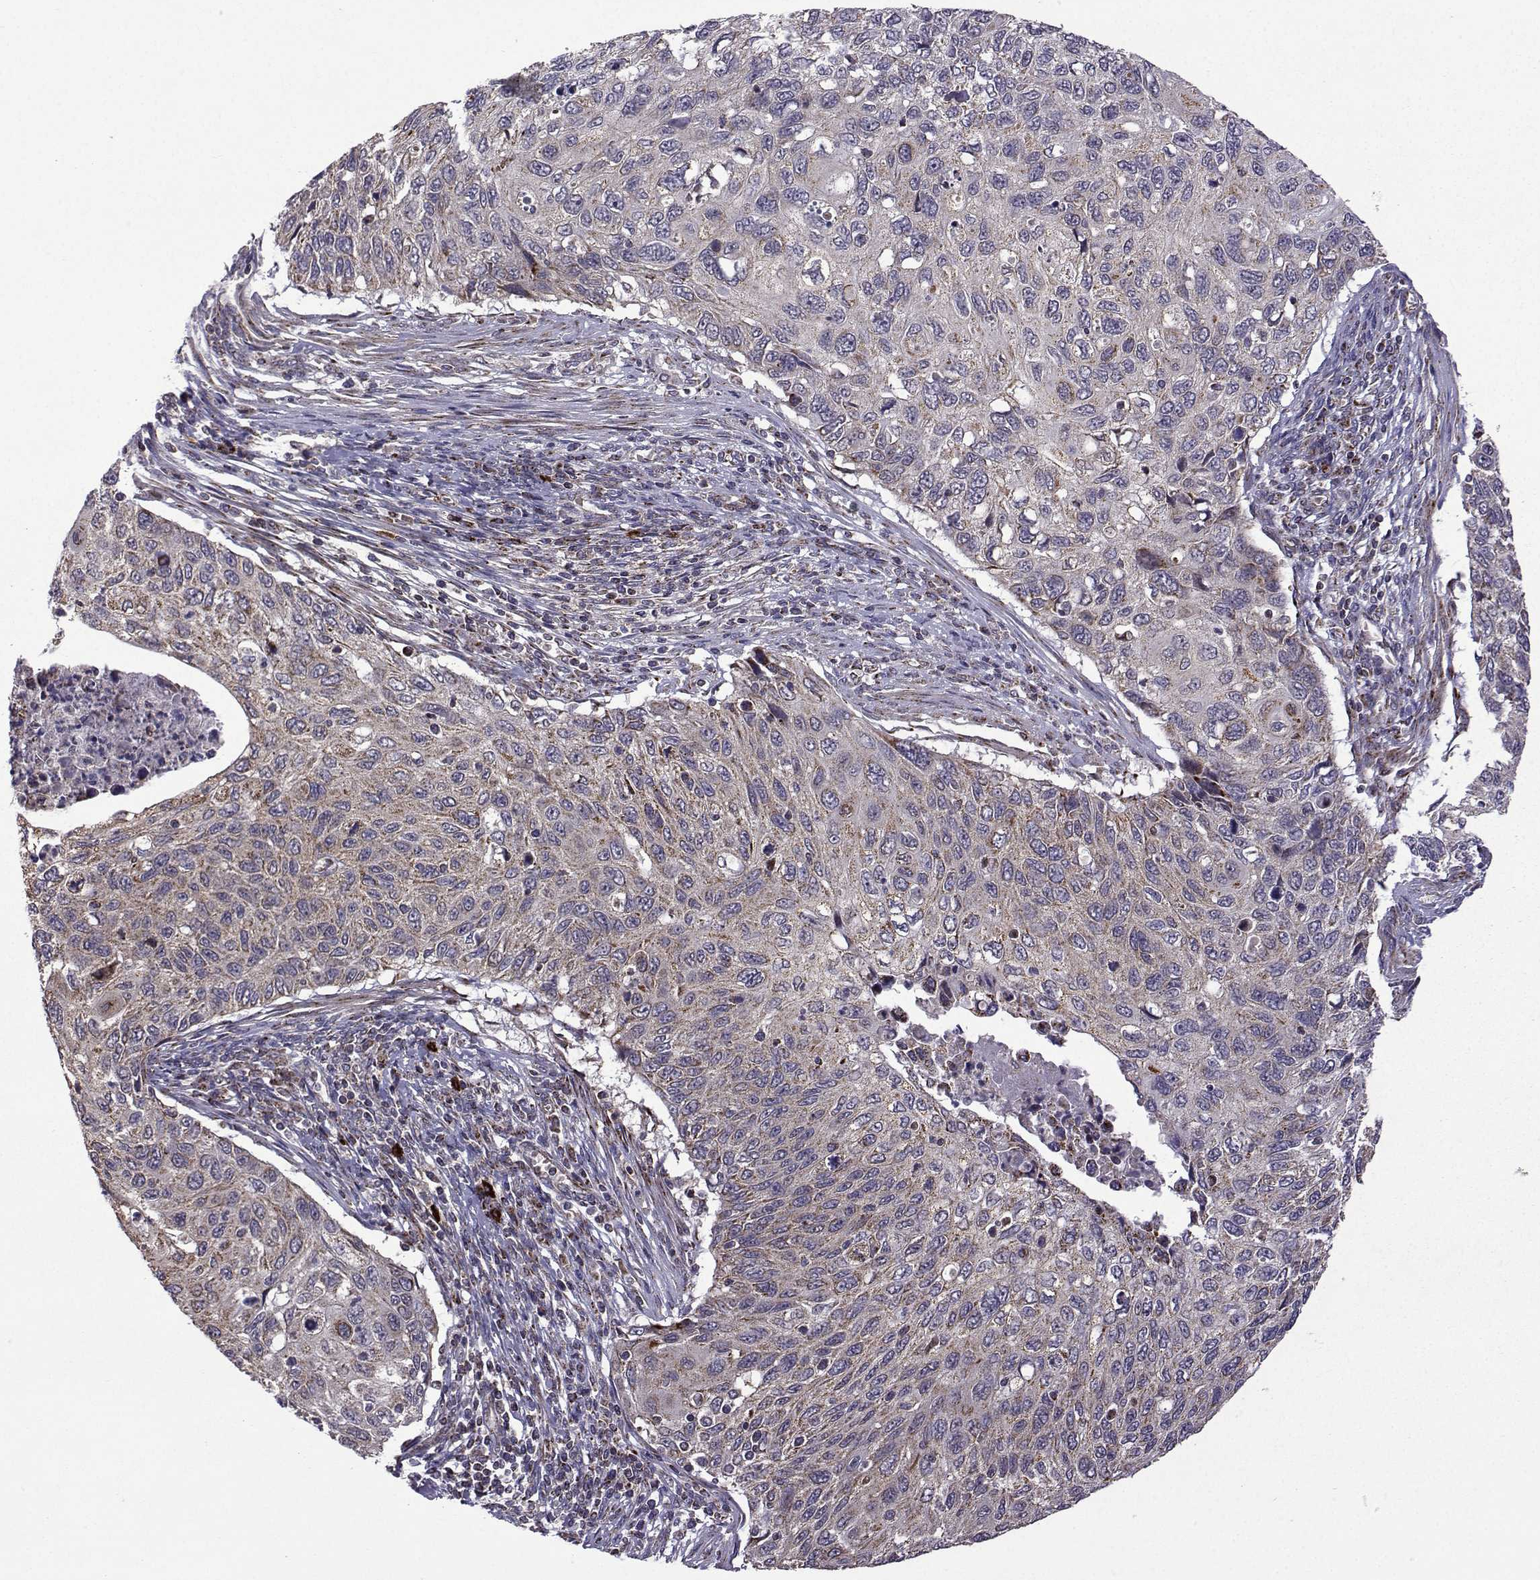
{"staining": {"intensity": "weak", "quantity": "<25%", "location": "cytoplasmic/membranous"}, "tissue": "cervical cancer", "cell_type": "Tumor cells", "image_type": "cancer", "snomed": [{"axis": "morphology", "description": "Squamous cell carcinoma, NOS"}, {"axis": "topography", "description": "Cervix"}], "caption": "Cervical cancer (squamous cell carcinoma) was stained to show a protein in brown. There is no significant expression in tumor cells.", "gene": "TAB2", "patient": {"sex": "female", "age": 70}}